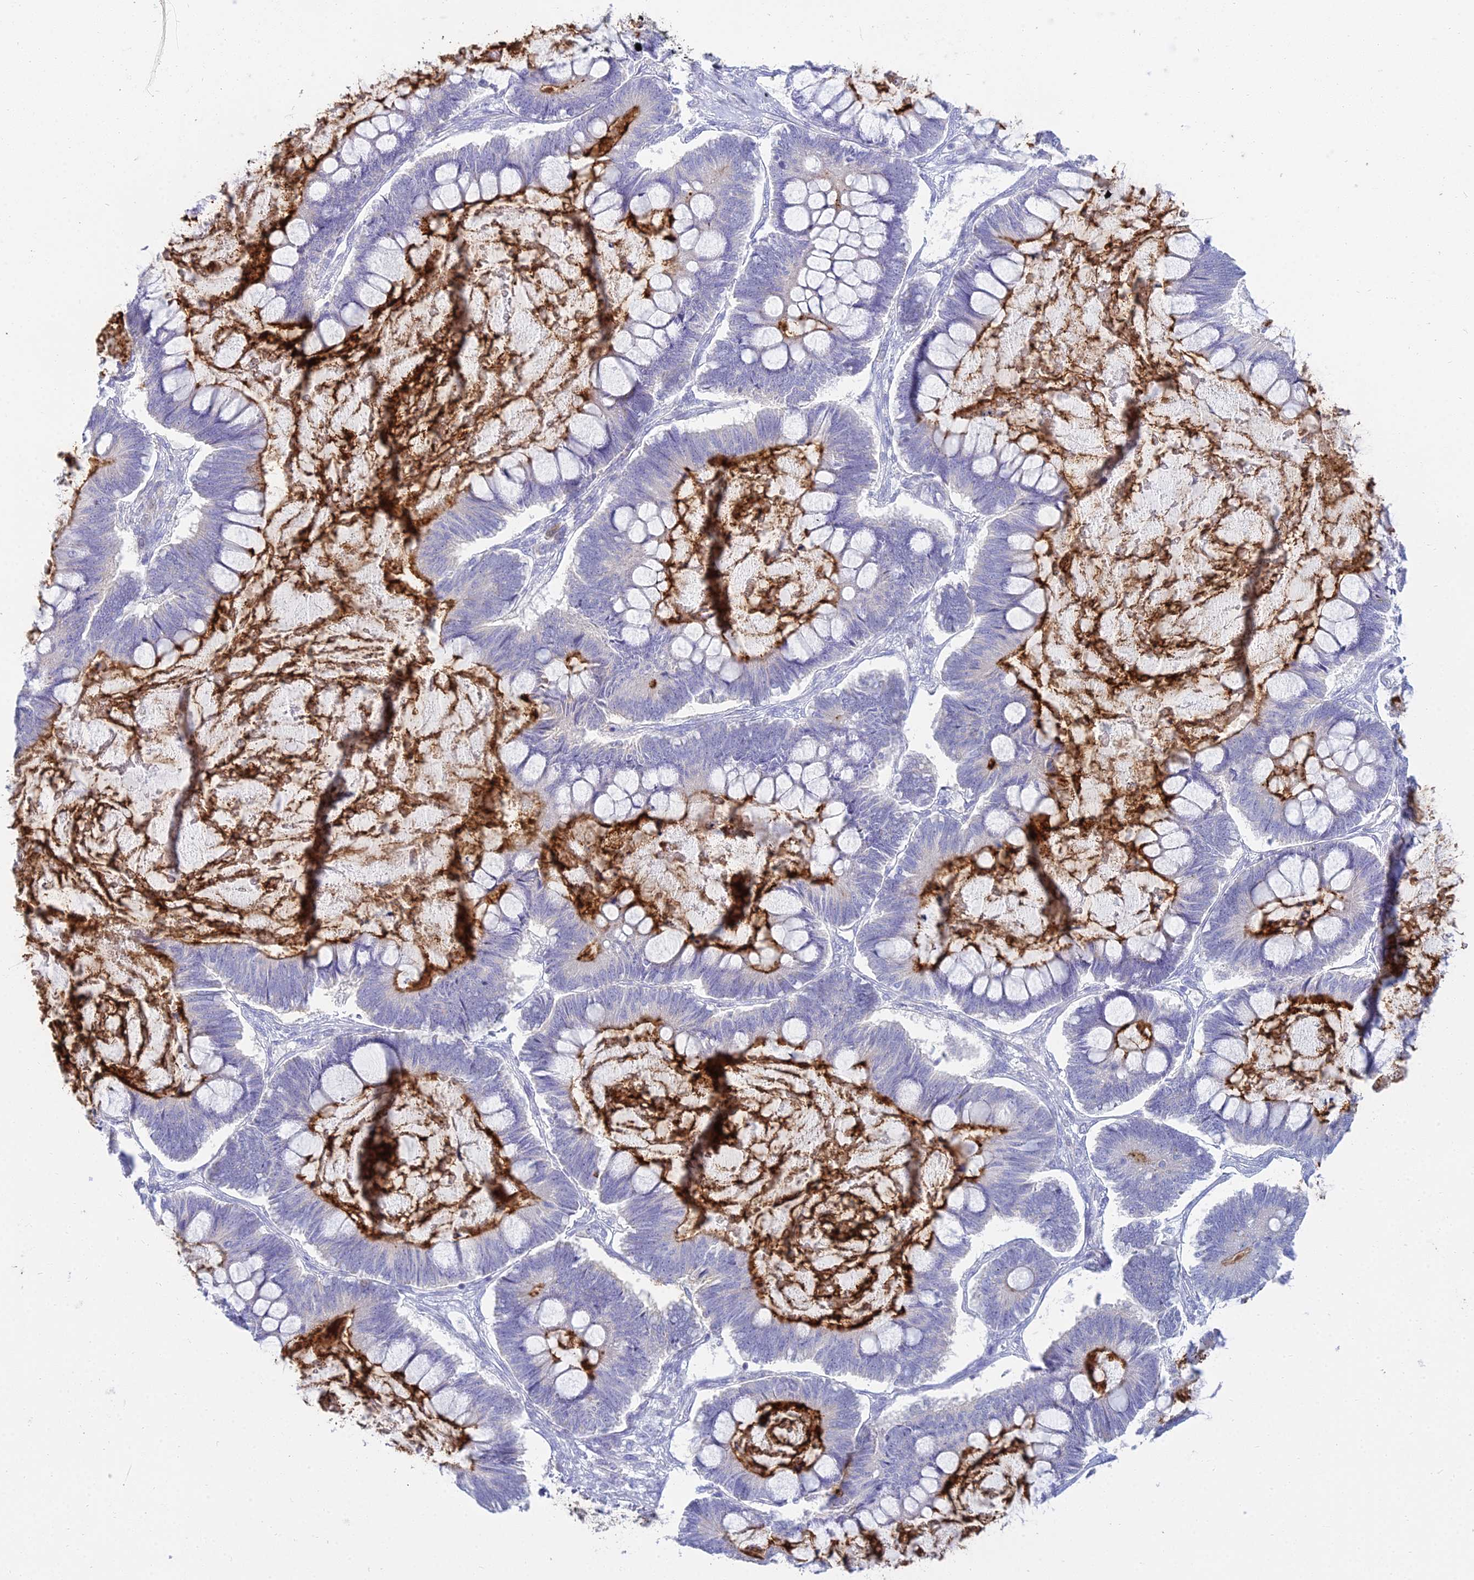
{"staining": {"intensity": "negative", "quantity": "none", "location": "none"}, "tissue": "ovarian cancer", "cell_type": "Tumor cells", "image_type": "cancer", "snomed": [{"axis": "morphology", "description": "Cystadenocarcinoma, mucinous, NOS"}, {"axis": "topography", "description": "Ovary"}], "caption": "This is a image of immunohistochemistry (IHC) staining of mucinous cystadenocarcinoma (ovarian), which shows no positivity in tumor cells. (DAB (3,3'-diaminobenzidine) immunohistochemistry visualized using brightfield microscopy, high magnification).", "gene": "SMIM24", "patient": {"sex": "female", "age": 61}}